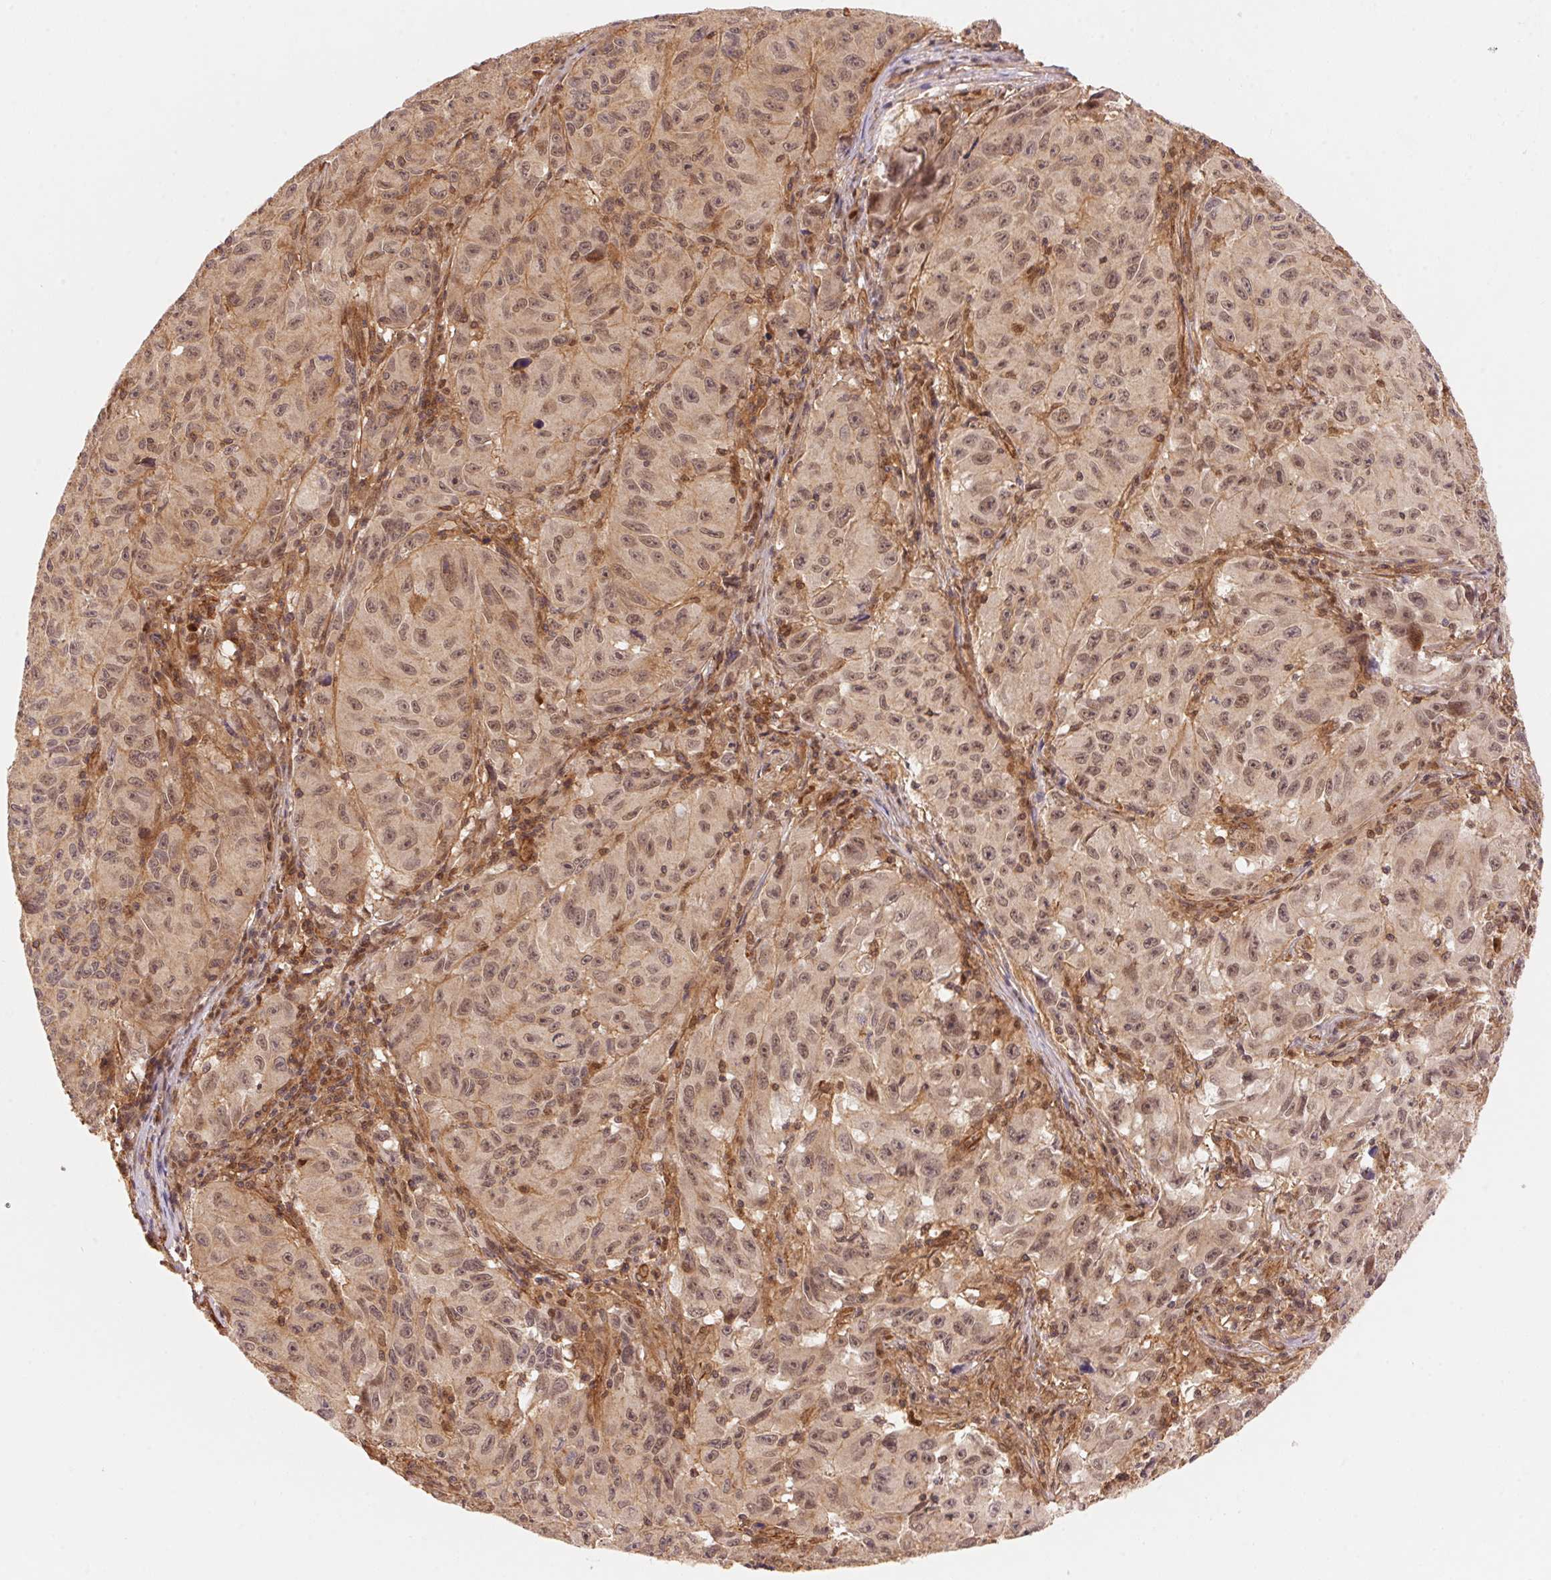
{"staining": {"intensity": "moderate", "quantity": ">75%", "location": "cytoplasmic/membranous,nuclear"}, "tissue": "melanoma", "cell_type": "Tumor cells", "image_type": "cancer", "snomed": [{"axis": "morphology", "description": "Malignant melanoma, NOS"}, {"axis": "topography", "description": "Vulva, labia, clitoris and Bartholin´s gland, NO"}], "caption": "Brown immunohistochemical staining in human malignant melanoma demonstrates moderate cytoplasmic/membranous and nuclear positivity in about >75% of tumor cells. Using DAB (3,3'-diaminobenzidine) (brown) and hematoxylin (blue) stains, captured at high magnification using brightfield microscopy.", "gene": "TNIP2", "patient": {"sex": "female", "age": 75}}